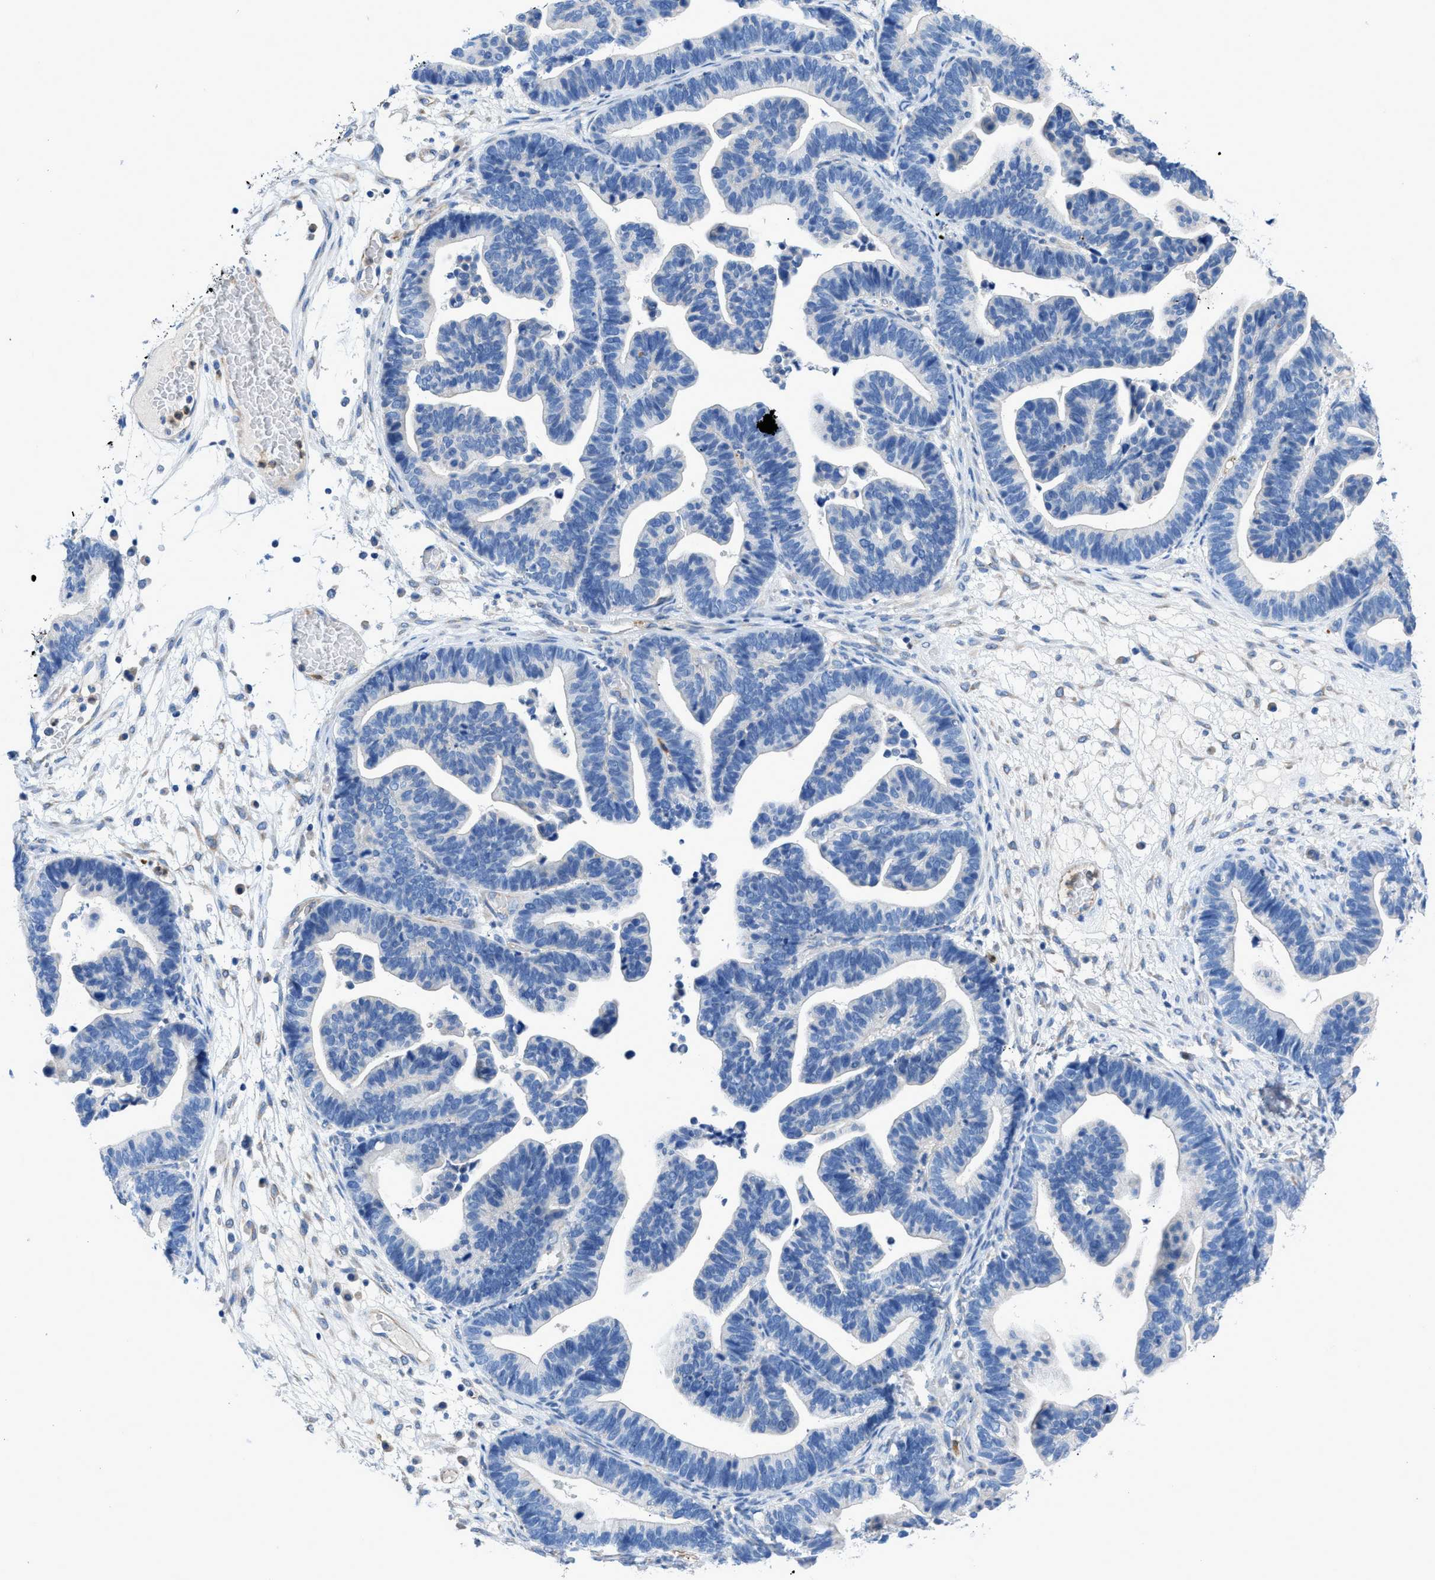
{"staining": {"intensity": "negative", "quantity": "none", "location": "none"}, "tissue": "ovarian cancer", "cell_type": "Tumor cells", "image_type": "cancer", "snomed": [{"axis": "morphology", "description": "Cystadenocarcinoma, serous, NOS"}, {"axis": "topography", "description": "Ovary"}], "caption": "Tumor cells are negative for protein expression in human ovarian cancer.", "gene": "ITPR1", "patient": {"sex": "female", "age": 56}}